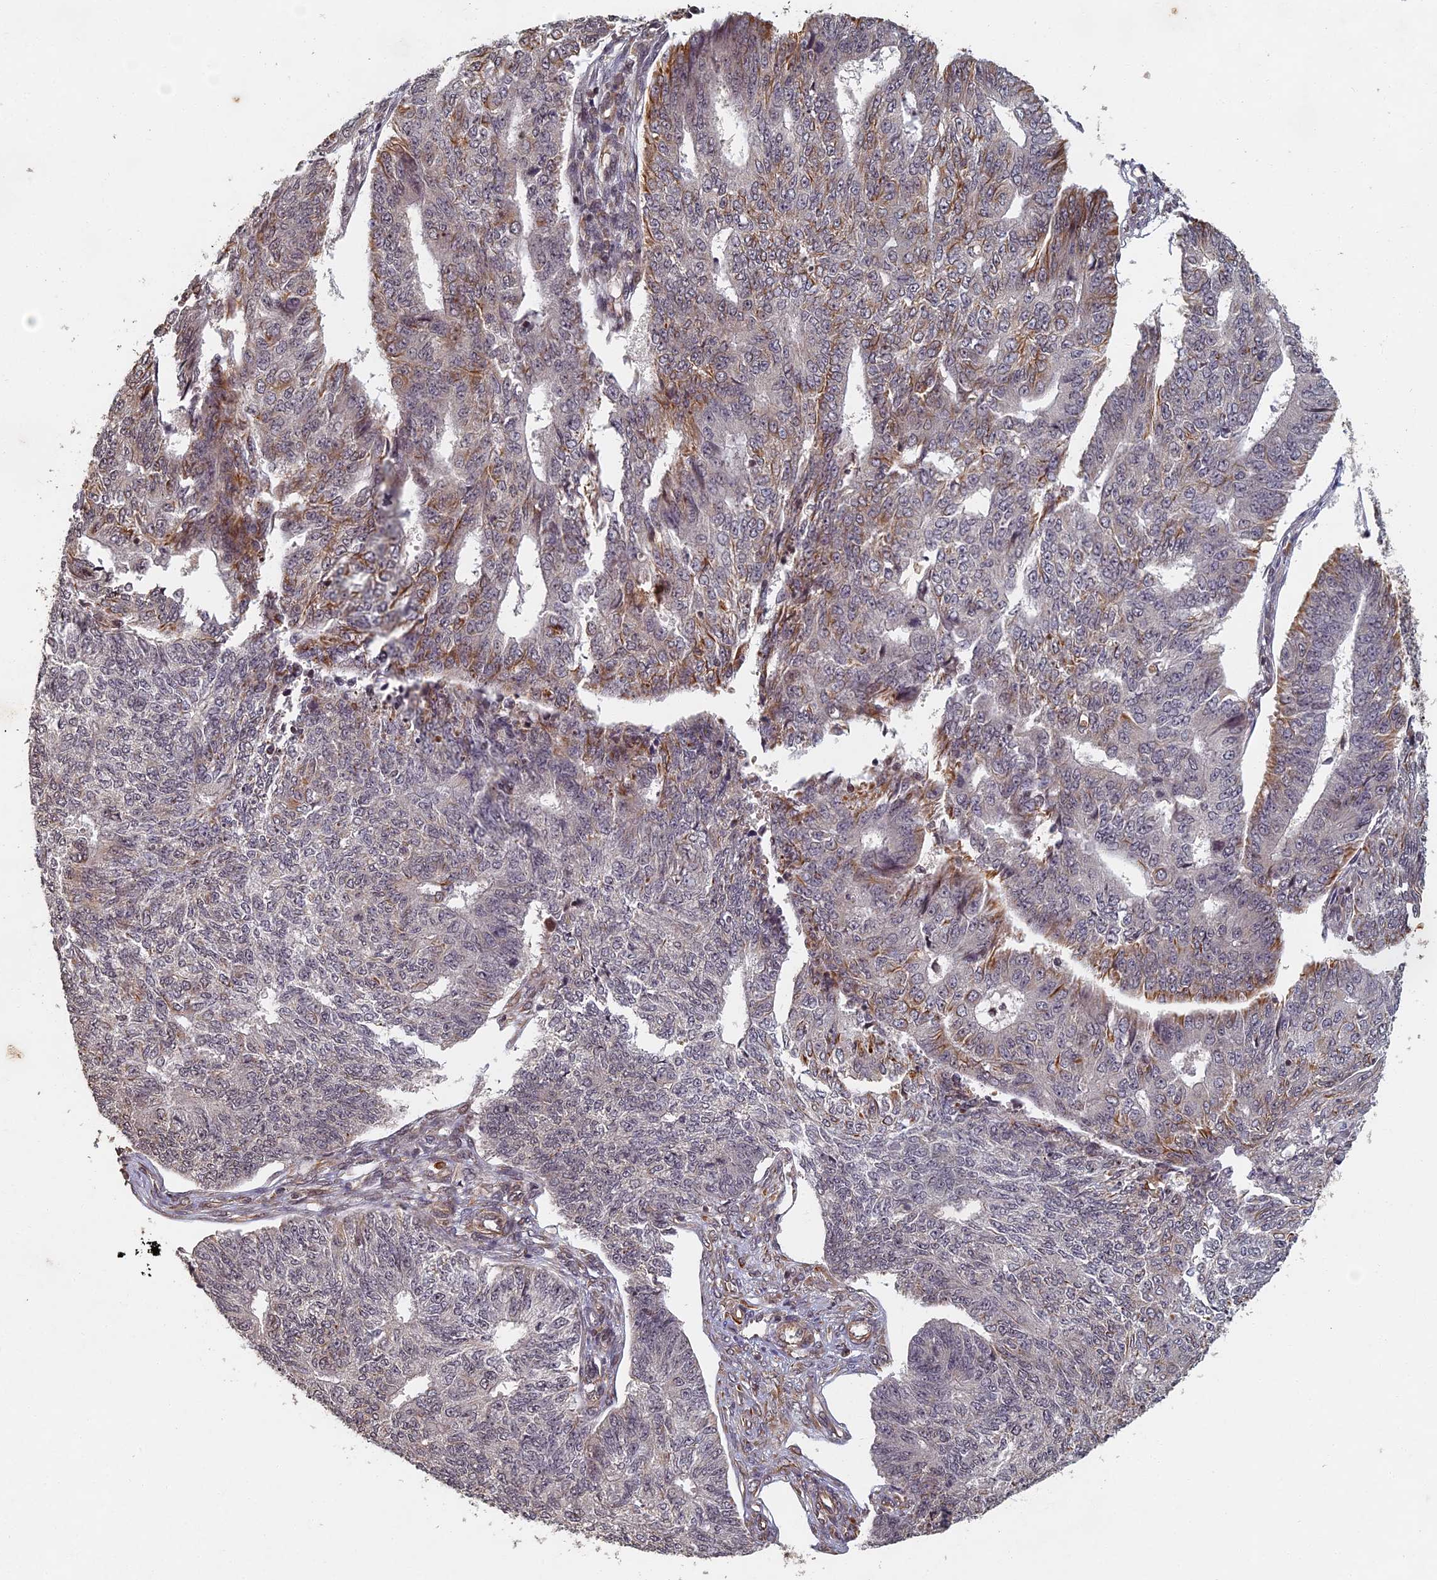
{"staining": {"intensity": "moderate", "quantity": "<25%", "location": "cytoplasmic/membranous"}, "tissue": "endometrial cancer", "cell_type": "Tumor cells", "image_type": "cancer", "snomed": [{"axis": "morphology", "description": "Adenocarcinoma, NOS"}, {"axis": "topography", "description": "Endometrium"}], "caption": "Tumor cells reveal low levels of moderate cytoplasmic/membranous expression in approximately <25% of cells in adenocarcinoma (endometrial). Using DAB (3,3'-diaminobenzidine) (brown) and hematoxylin (blue) stains, captured at high magnification using brightfield microscopy.", "gene": "ABCB10", "patient": {"sex": "female", "age": 32}}